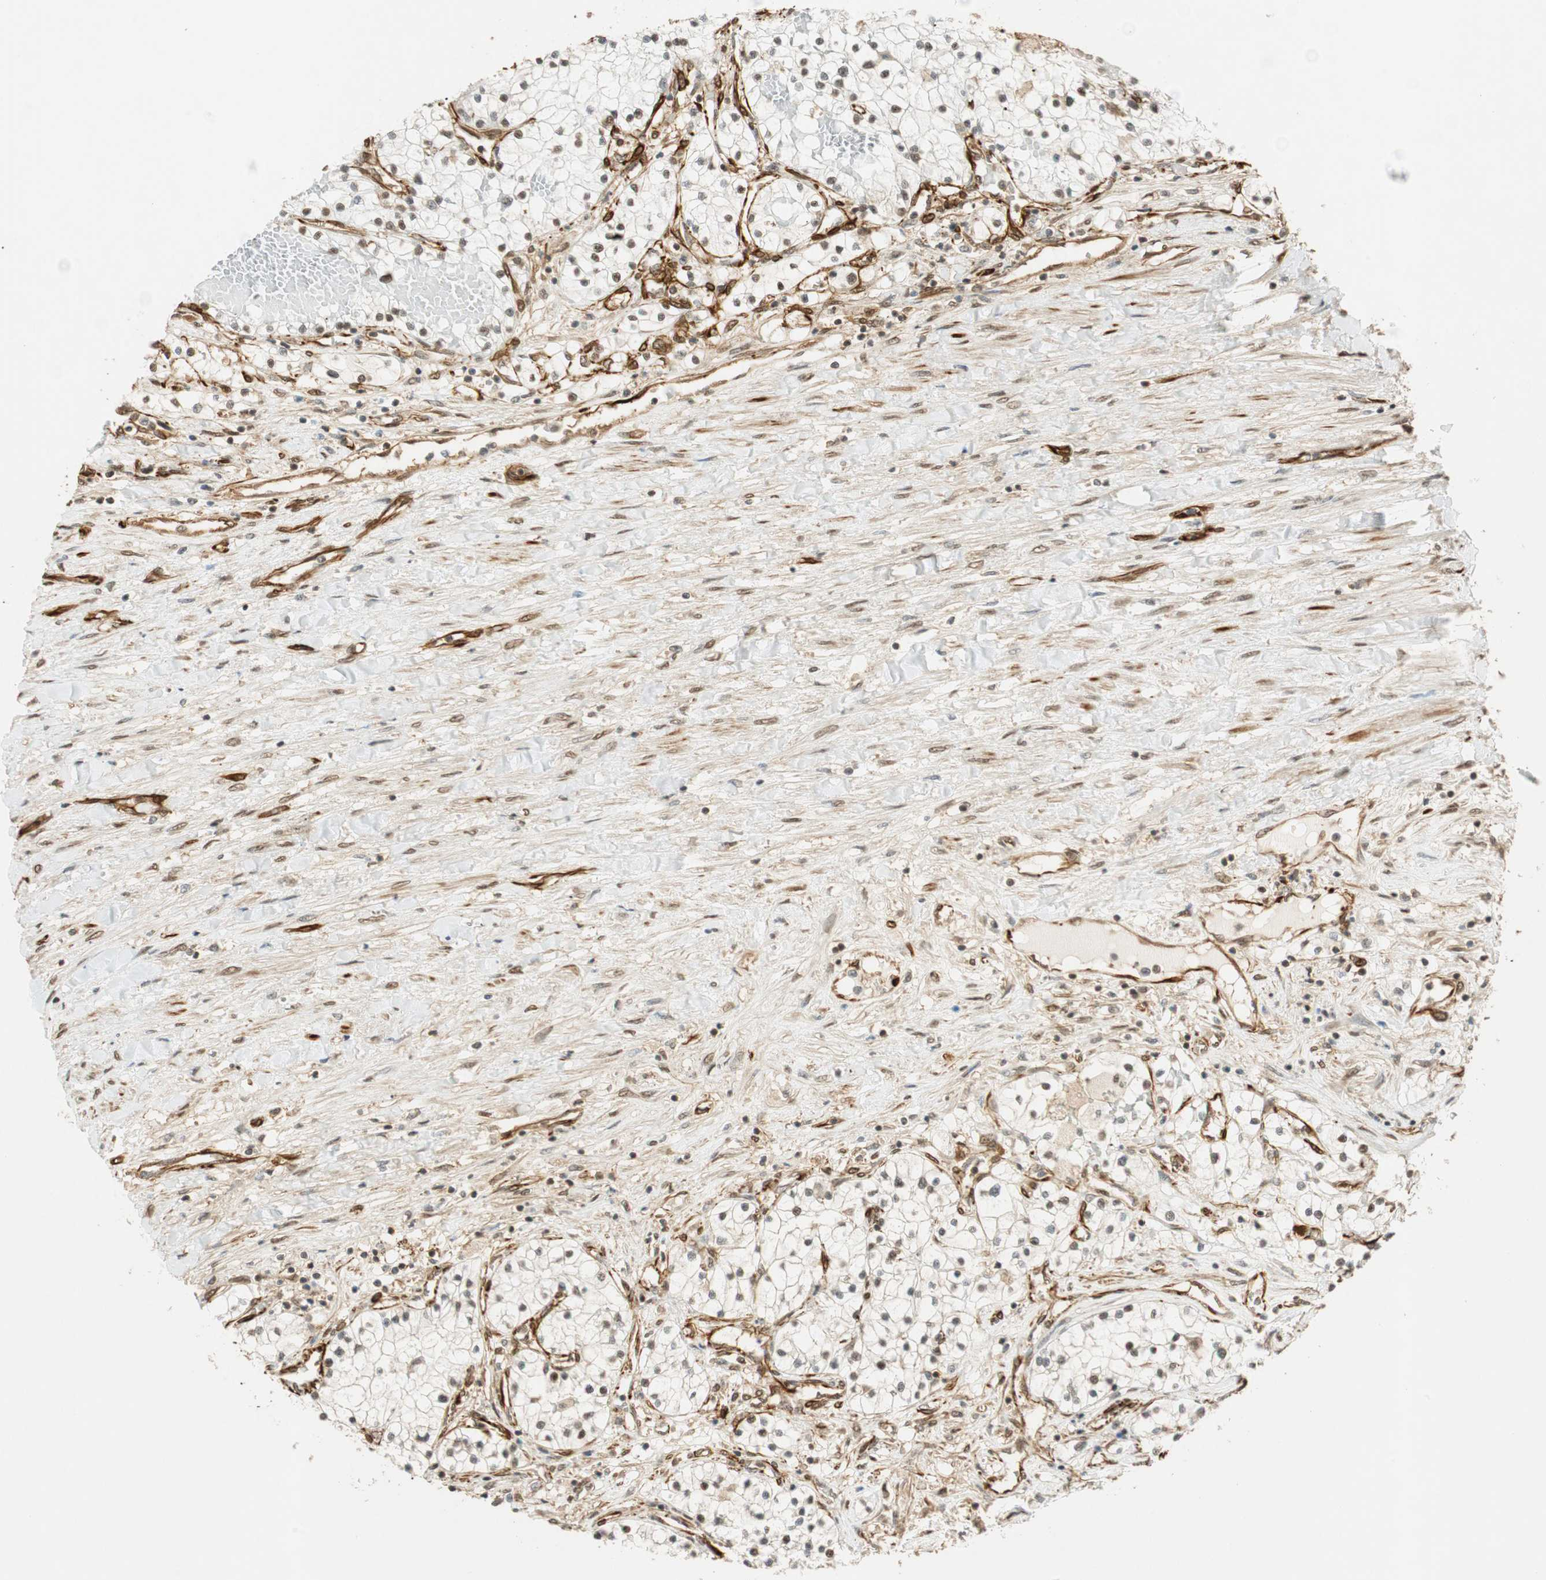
{"staining": {"intensity": "weak", "quantity": "<25%", "location": "nuclear"}, "tissue": "renal cancer", "cell_type": "Tumor cells", "image_type": "cancer", "snomed": [{"axis": "morphology", "description": "Adenocarcinoma, NOS"}, {"axis": "topography", "description": "Kidney"}], "caption": "Human renal cancer (adenocarcinoma) stained for a protein using IHC reveals no positivity in tumor cells.", "gene": "NES", "patient": {"sex": "male", "age": 68}}